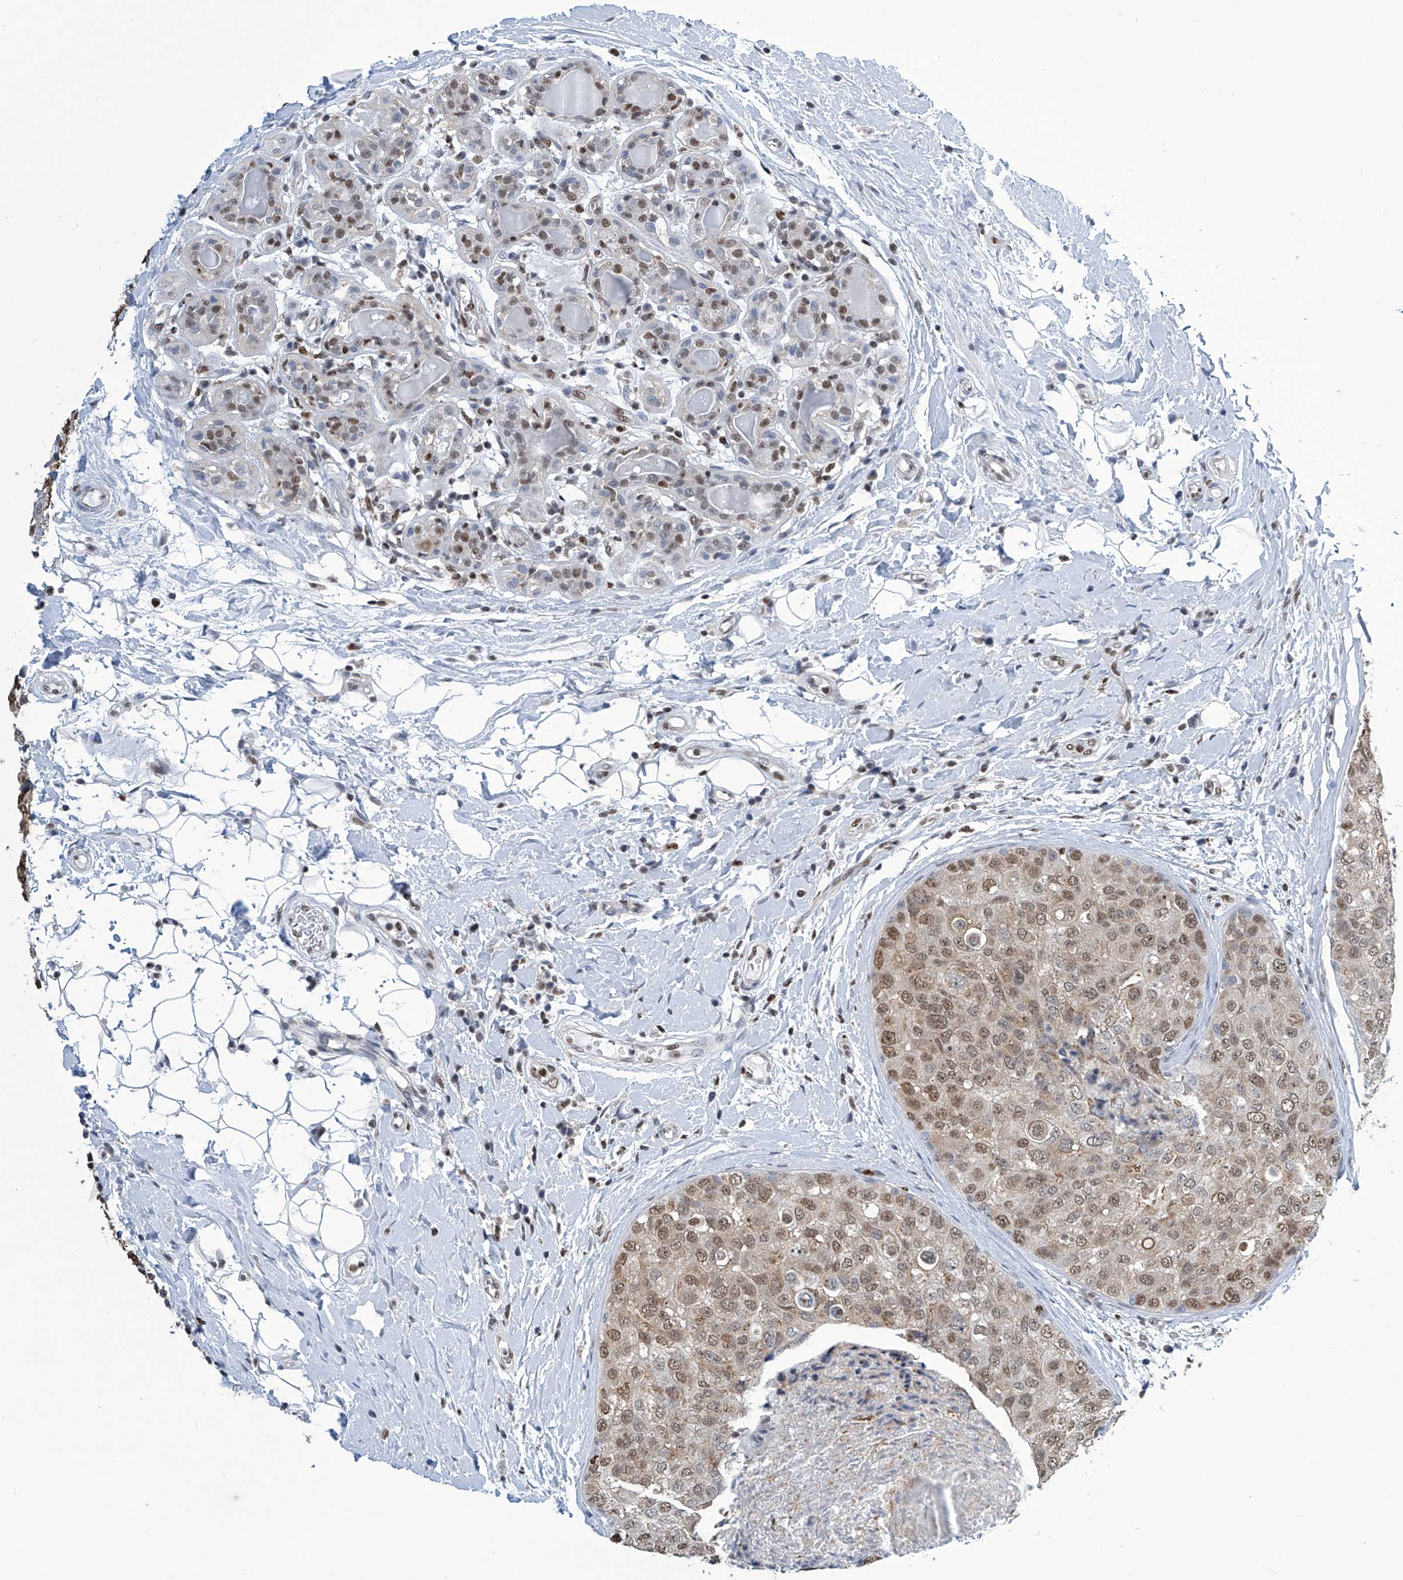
{"staining": {"intensity": "moderate", "quantity": ">75%", "location": "nuclear"}, "tissue": "breast cancer", "cell_type": "Tumor cells", "image_type": "cancer", "snomed": [{"axis": "morphology", "description": "Duct carcinoma"}, {"axis": "topography", "description": "Breast"}], "caption": "The photomicrograph demonstrates a brown stain indicating the presence of a protein in the nuclear of tumor cells in infiltrating ductal carcinoma (breast).", "gene": "SREBF2", "patient": {"sex": "female", "age": 27}}